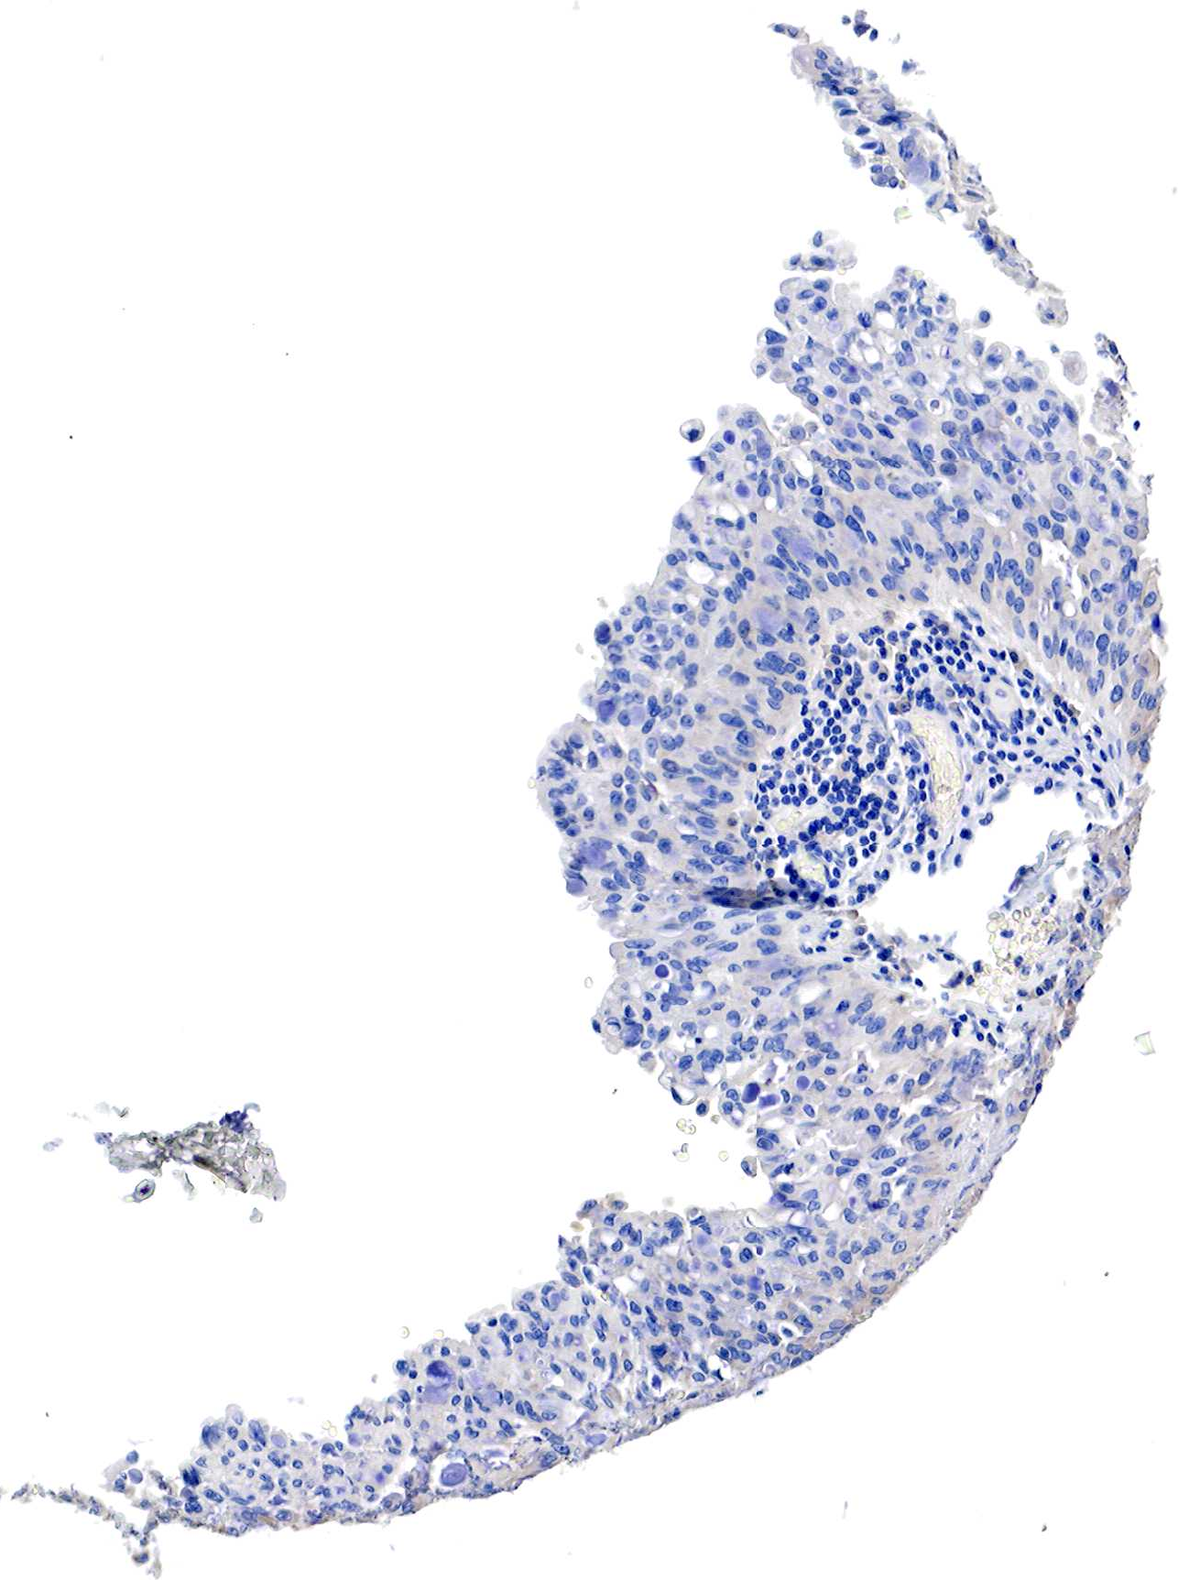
{"staining": {"intensity": "weak", "quantity": "<25%", "location": "cytoplasmic/membranous"}, "tissue": "lung cancer", "cell_type": "Tumor cells", "image_type": "cancer", "snomed": [{"axis": "morphology", "description": "Adenocarcinoma, NOS"}, {"axis": "topography", "description": "Lung"}], "caption": "This is a image of immunohistochemistry staining of lung adenocarcinoma, which shows no positivity in tumor cells.", "gene": "RDX", "patient": {"sex": "female", "age": 44}}